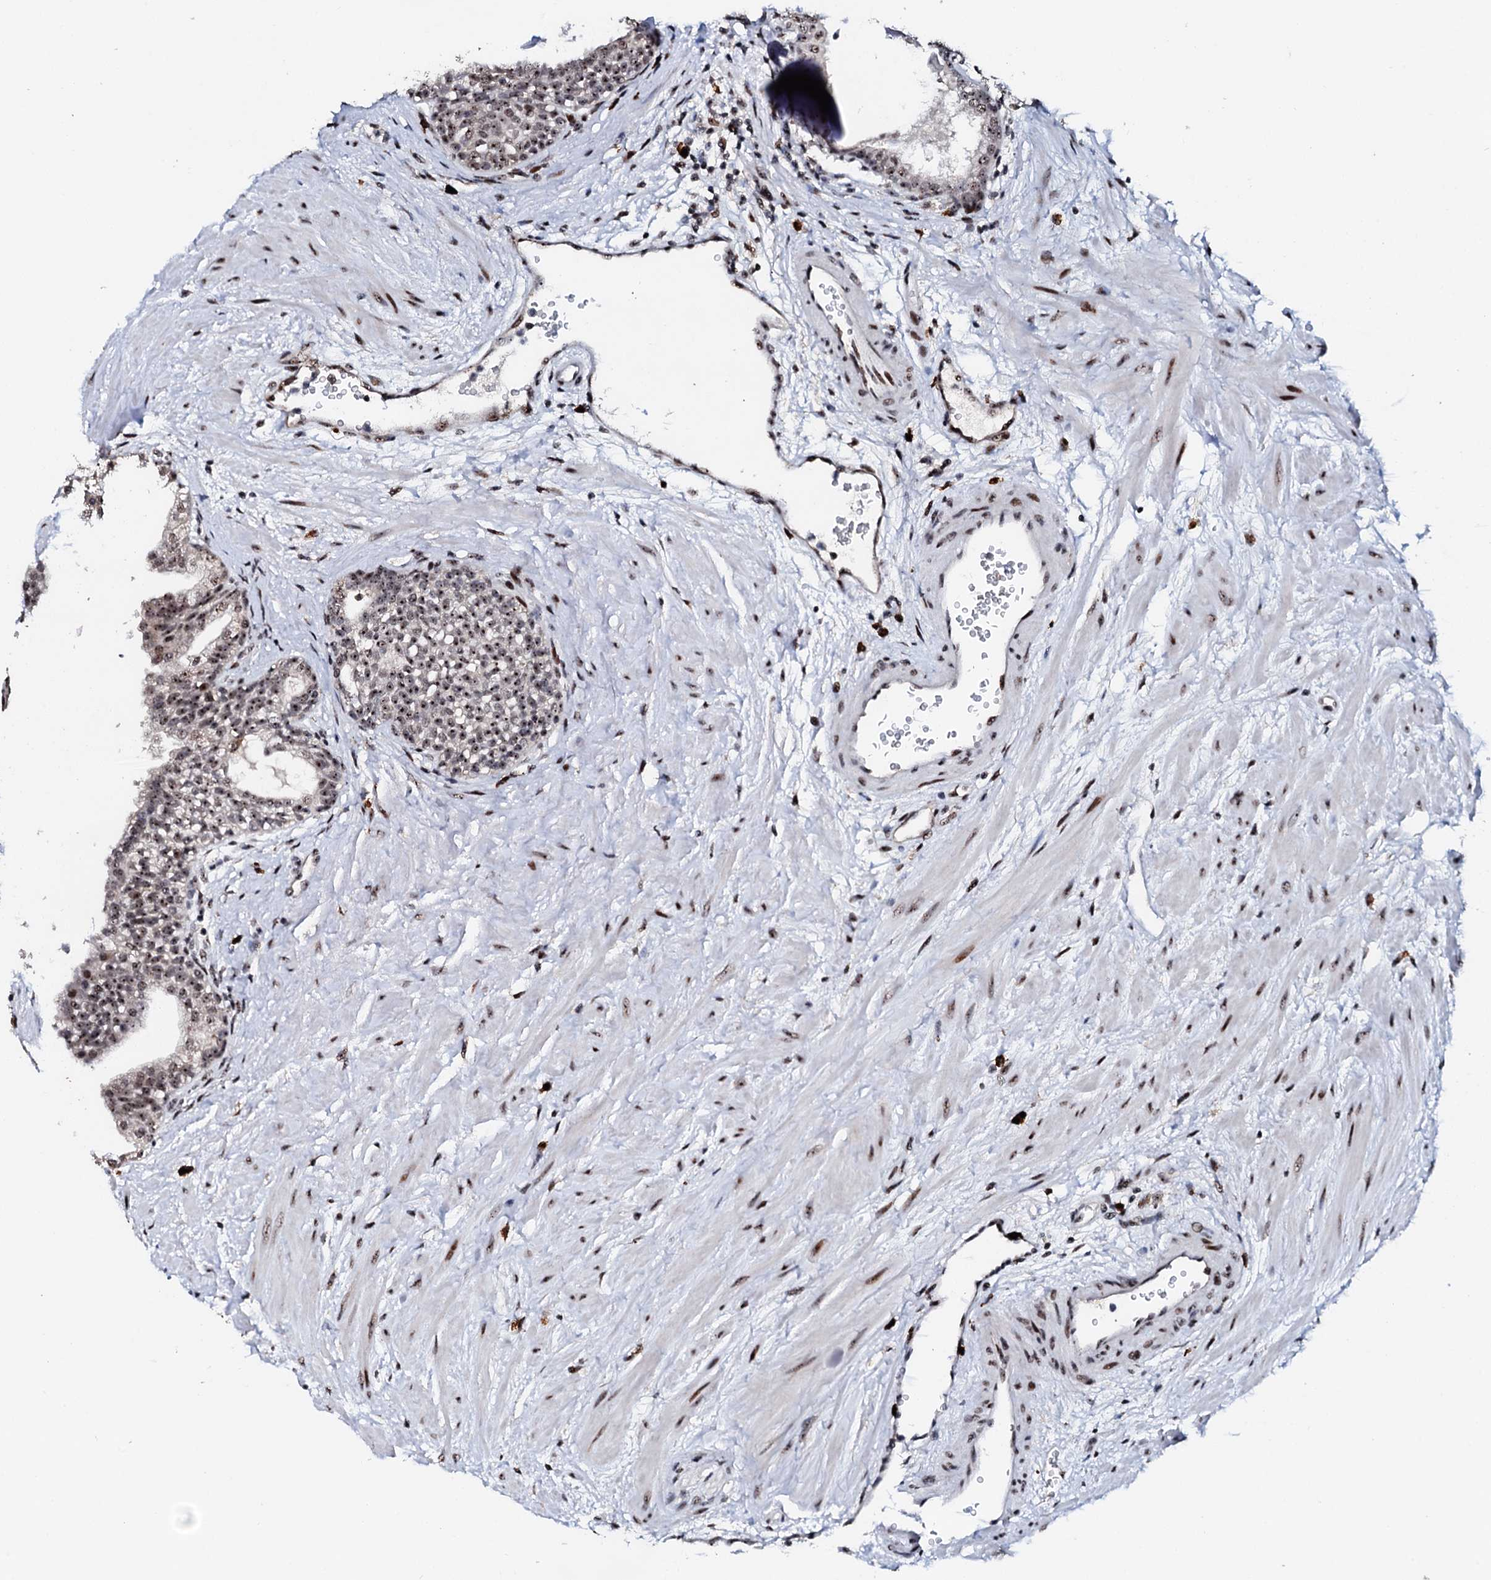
{"staining": {"intensity": "moderate", "quantity": ">75%", "location": "nuclear"}, "tissue": "prostate", "cell_type": "Glandular cells", "image_type": "normal", "snomed": [{"axis": "morphology", "description": "Normal tissue, NOS"}, {"axis": "topography", "description": "Prostate"}], "caption": "High-power microscopy captured an immunohistochemistry (IHC) image of benign prostate, revealing moderate nuclear positivity in approximately >75% of glandular cells.", "gene": "NEUROG3", "patient": {"sex": "male", "age": 48}}